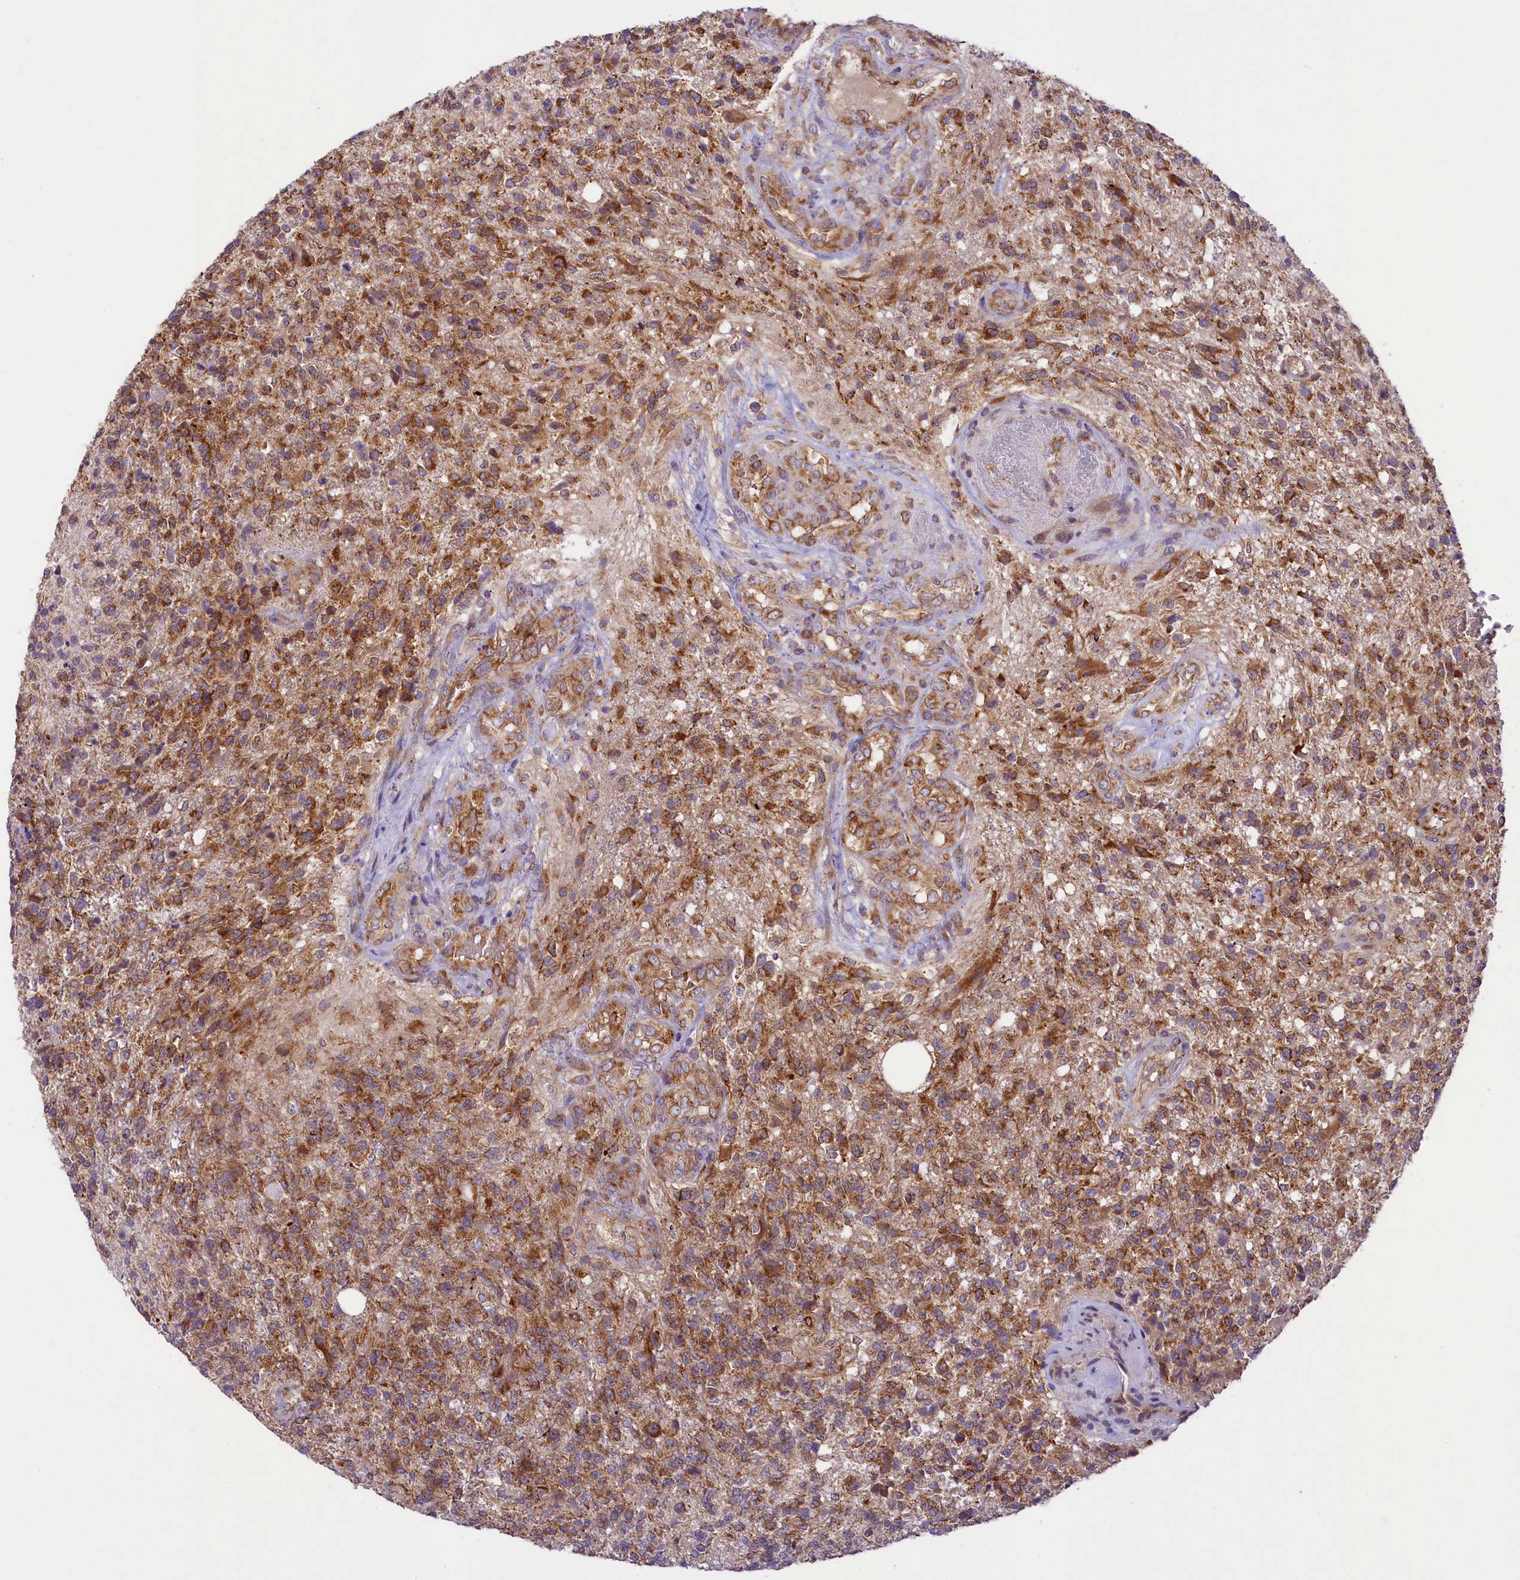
{"staining": {"intensity": "moderate", "quantity": ">75%", "location": "cytoplasmic/membranous"}, "tissue": "glioma", "cell_type": "Tumor cells", "image_type": "cancer", "snomed": [{"axis": "morphology", "description": "Glioma, malignant, High grade"}, {"axis": "topography", "description": "Brain"}], "caption": "Malignant glioma (high-grade) was stained to show a protein in brown. There is medium levels of moderate cytoplasmic/membranous positivity in about >75% of tumor cells.", "gene": "LARP4", "patient": {"sex": "male", "age": 56}}